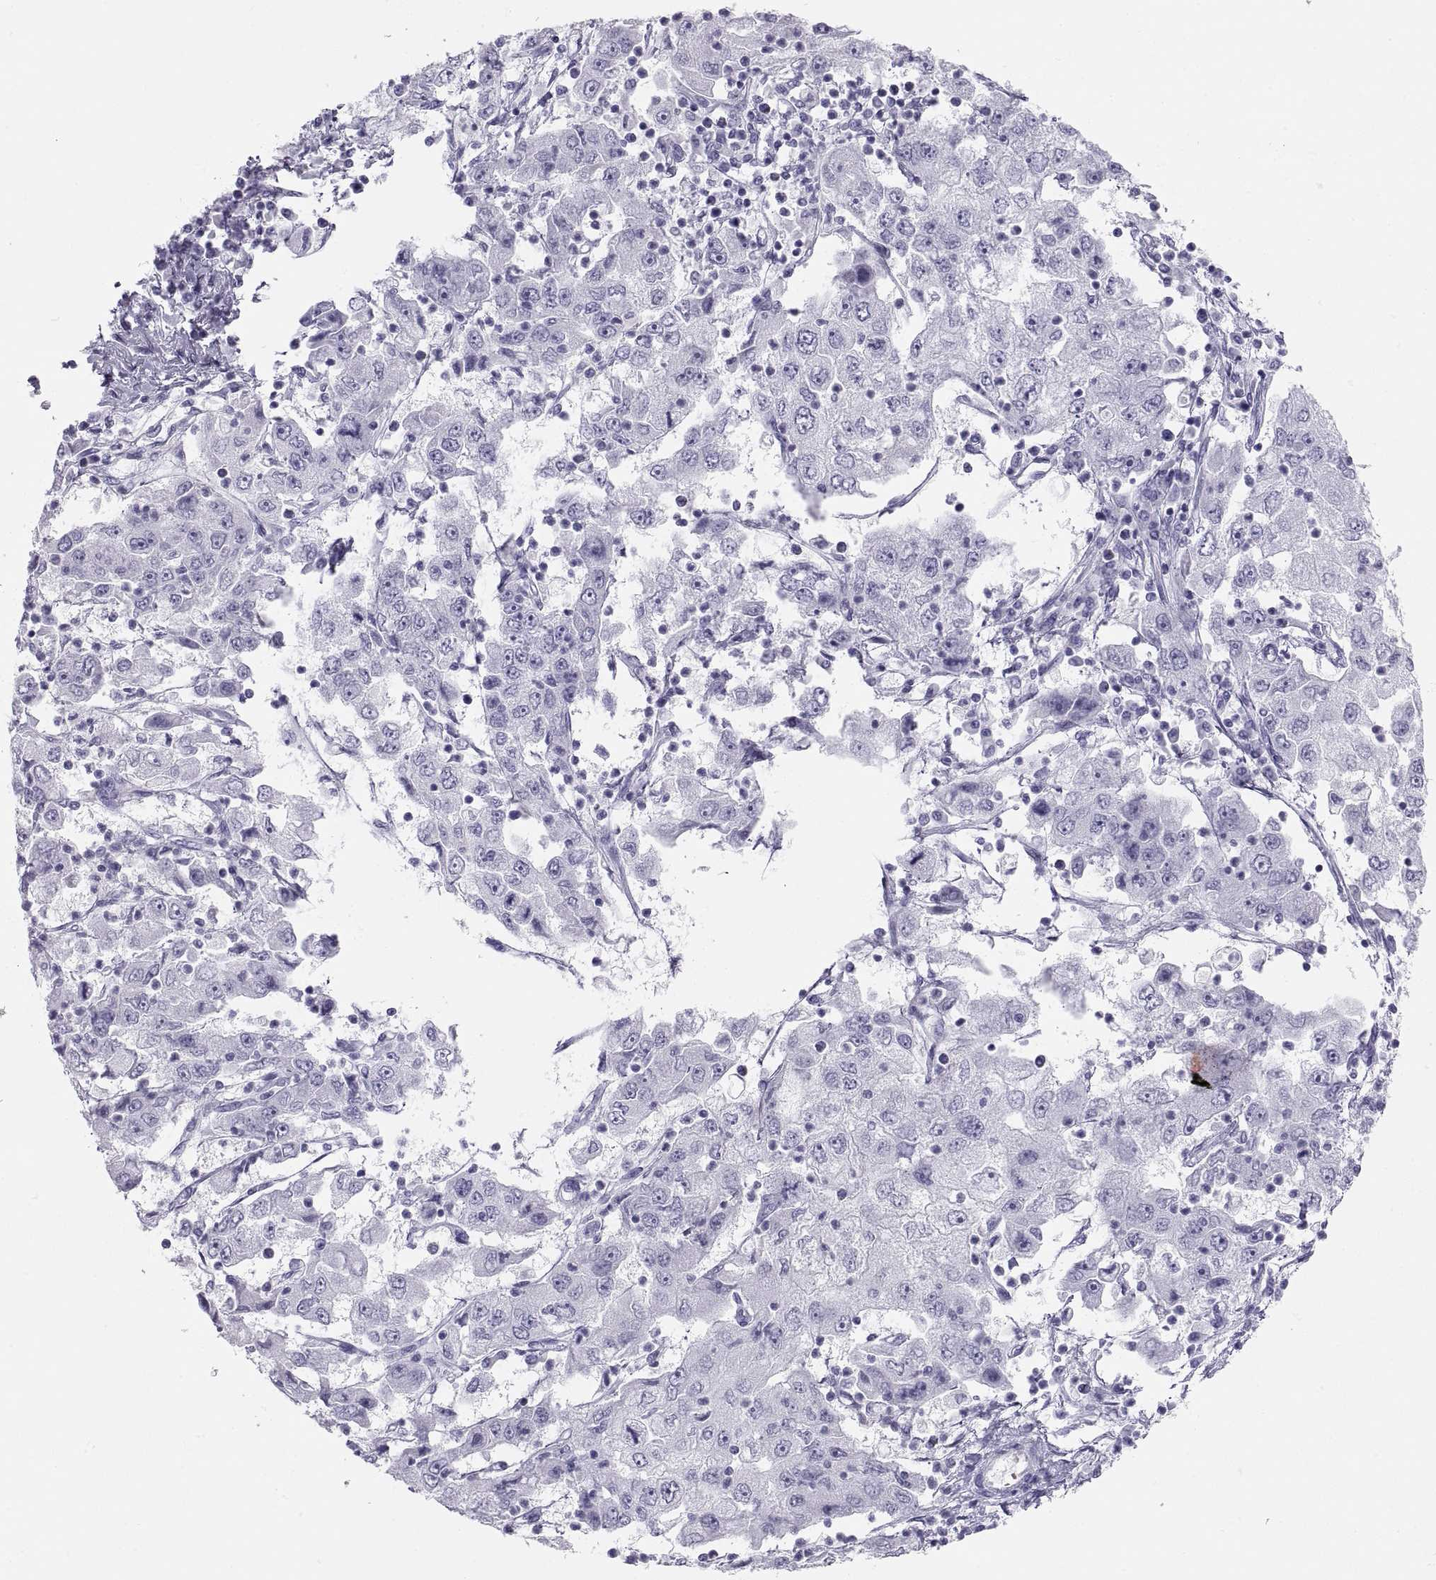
{"staining": {"intensity": "negative", "quantity": "none", "location": "none"}, "tissue": "cervical cancer", "cell_type": "Tumor cells", "image_type": "cancer", "snomed": [{"axis": "morphology", "description": "Squamous cell carcinoma, NOS"}, {"axis": "topography", "description": "Cervix"}], "caption": "This is a photomicrograph of immunohistochemistry staining of cervical cancer, which shows no expression in tumor cells.", "gene": "SEMG1", "patient": {"sex": "female", "age": 36}}